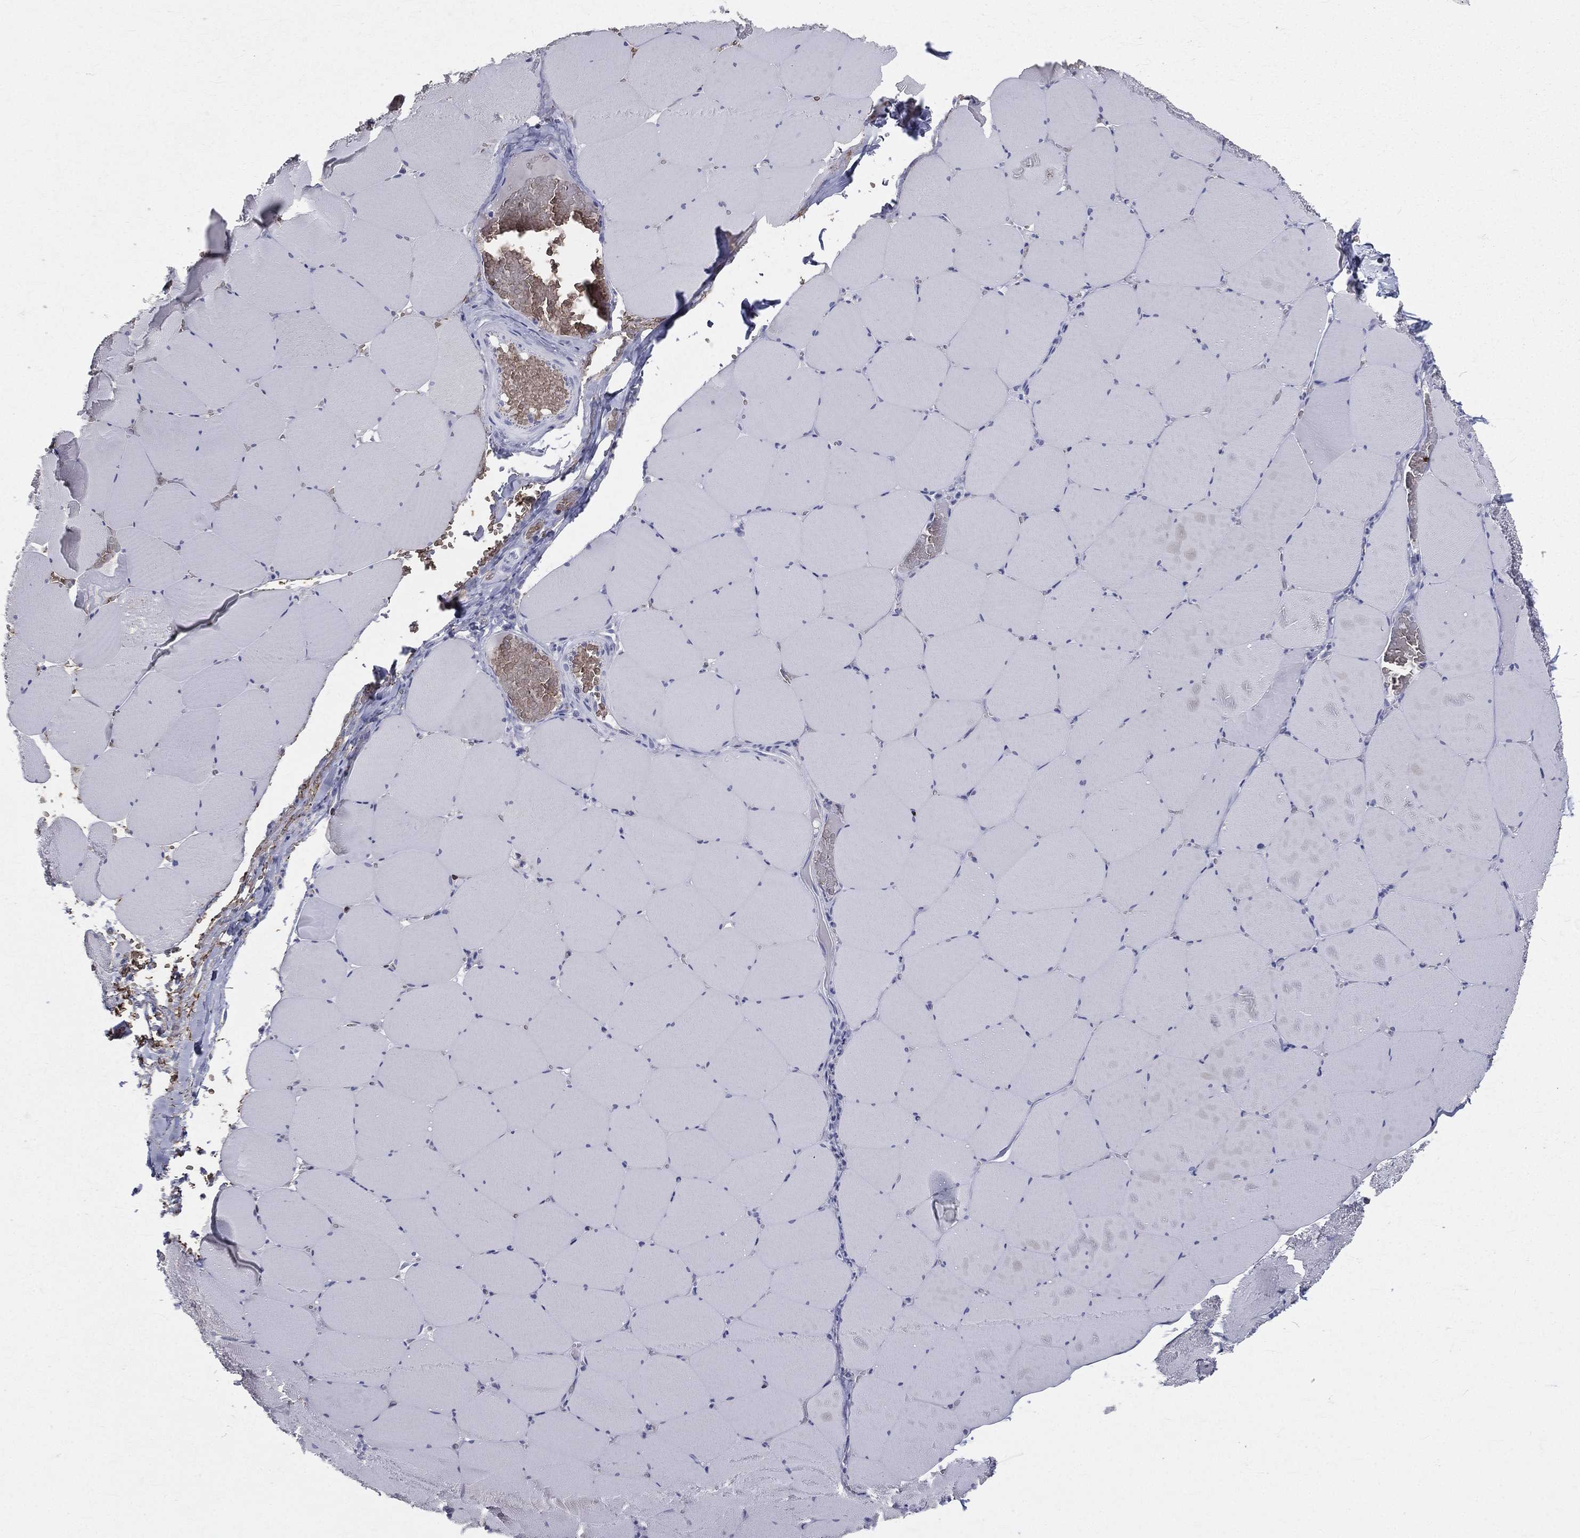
{"staining": {"intensity": "negative", "quantity": "none", "location": "none"}, "tissue": "skeletal muscle", "cell_type": "Myocytes", "image_type": "normal", "snomed": [{"axis": "morphology", "description": "Normal tissue, NOS"}, {"axis": "morphology", "description": "Malignant melanoma, Metastatic site"}, {"axis": "topography", "description": "Skeletal muscle"}], "caption": "Immunohistochemistry image of normal skeletal muscle stained for a protein (brown), which reveals no positivity in myocytes.", "gene": "CTSW", "patient": {"sex": "male", "age": 50}}